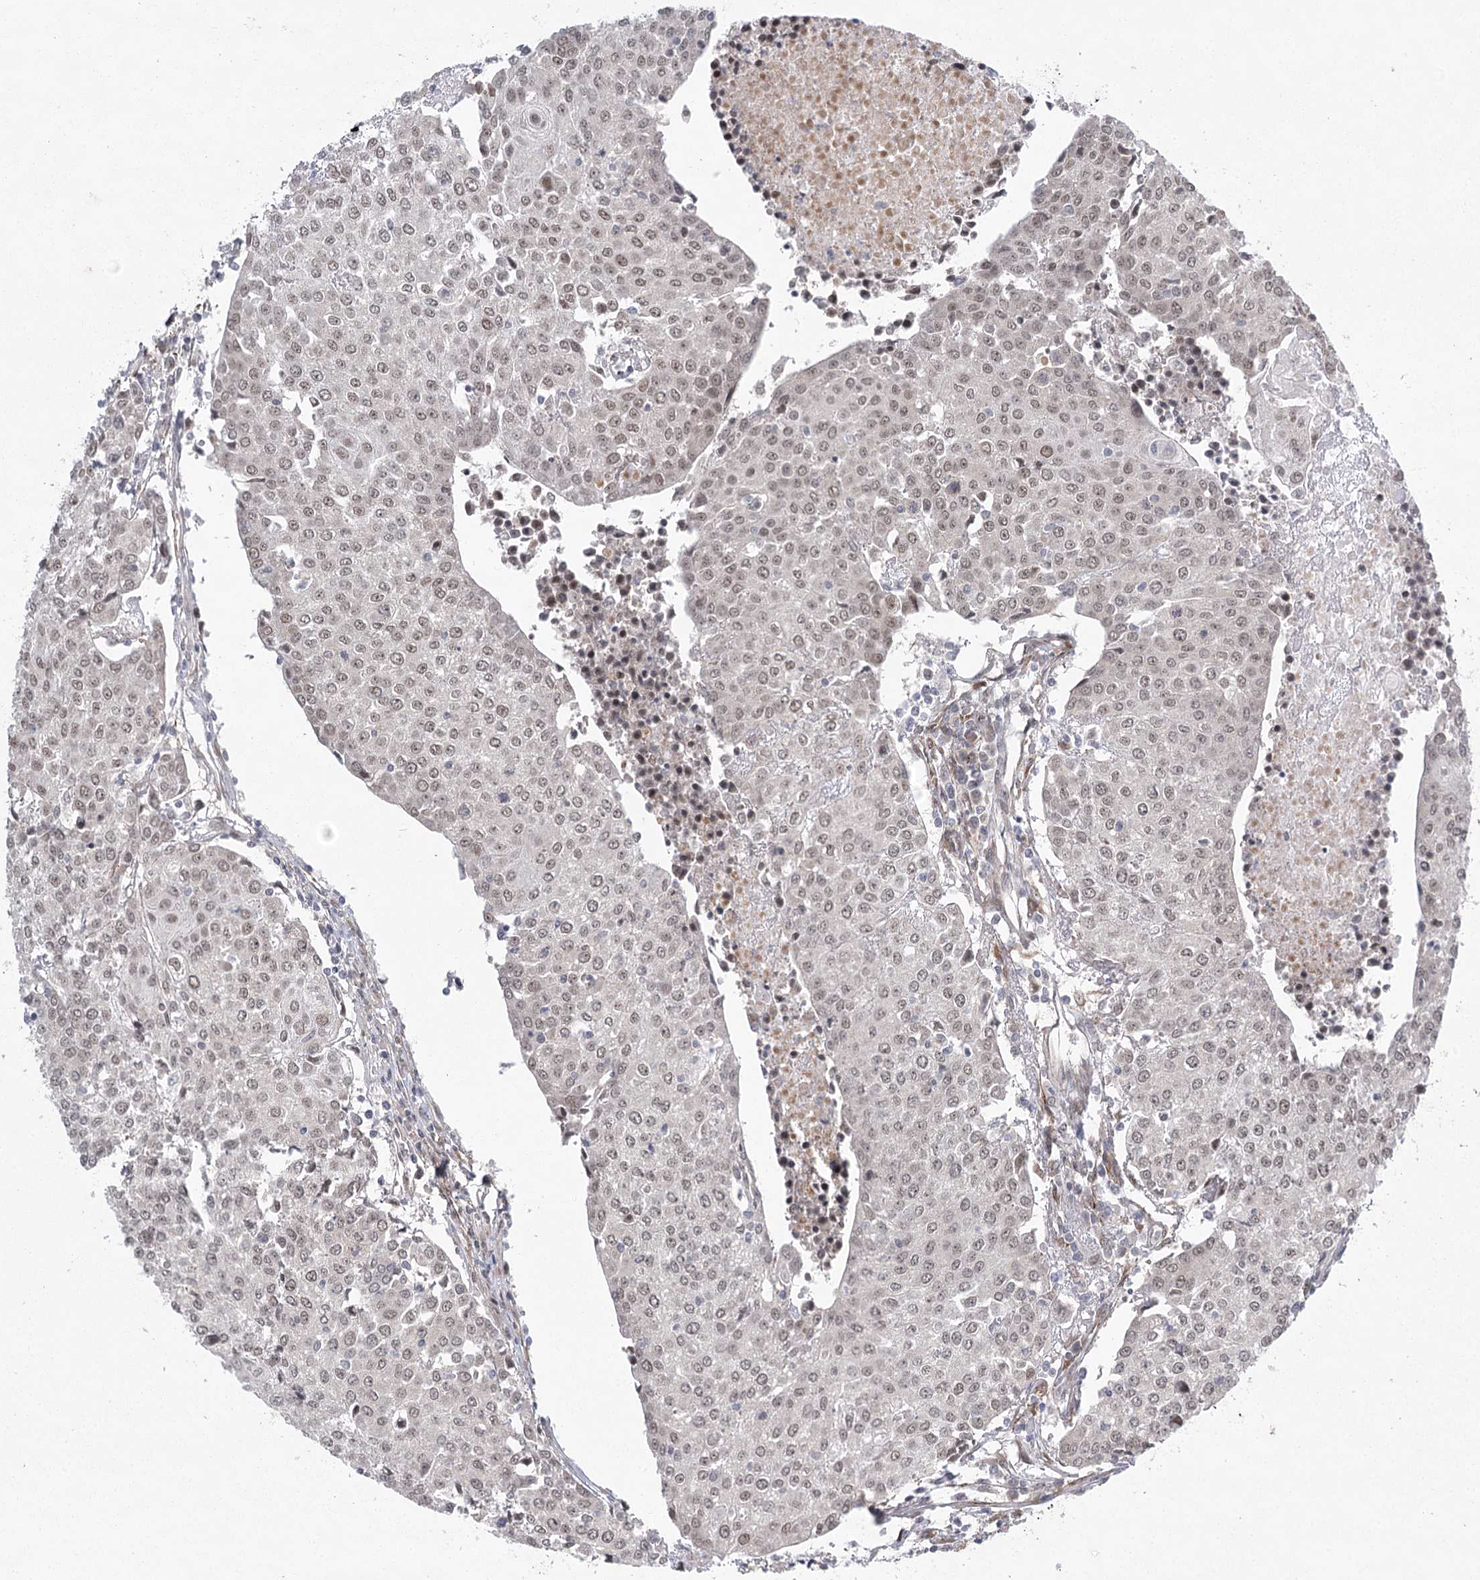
{"staining": {"intensity": "weak", "quantity": "25%-75%", "location": "nuclear"}, "tissue": "urothelial cancer", "cell_type": "Tumor cells", "image_type": "cancer", "snomed": [{"axis": "morphology", "description": "Urothelial carcinoma, High grade"}, {"axis": "topography", "description": "Urinary bladder"}], "caption": "This is an image of immunohistochemistry staining of high-grade urothelial carcinoma, which shows weak expression in the nuclear of tumor cells.", "gene": "MED28", "patient": {"sex": "female", "age": 85}}